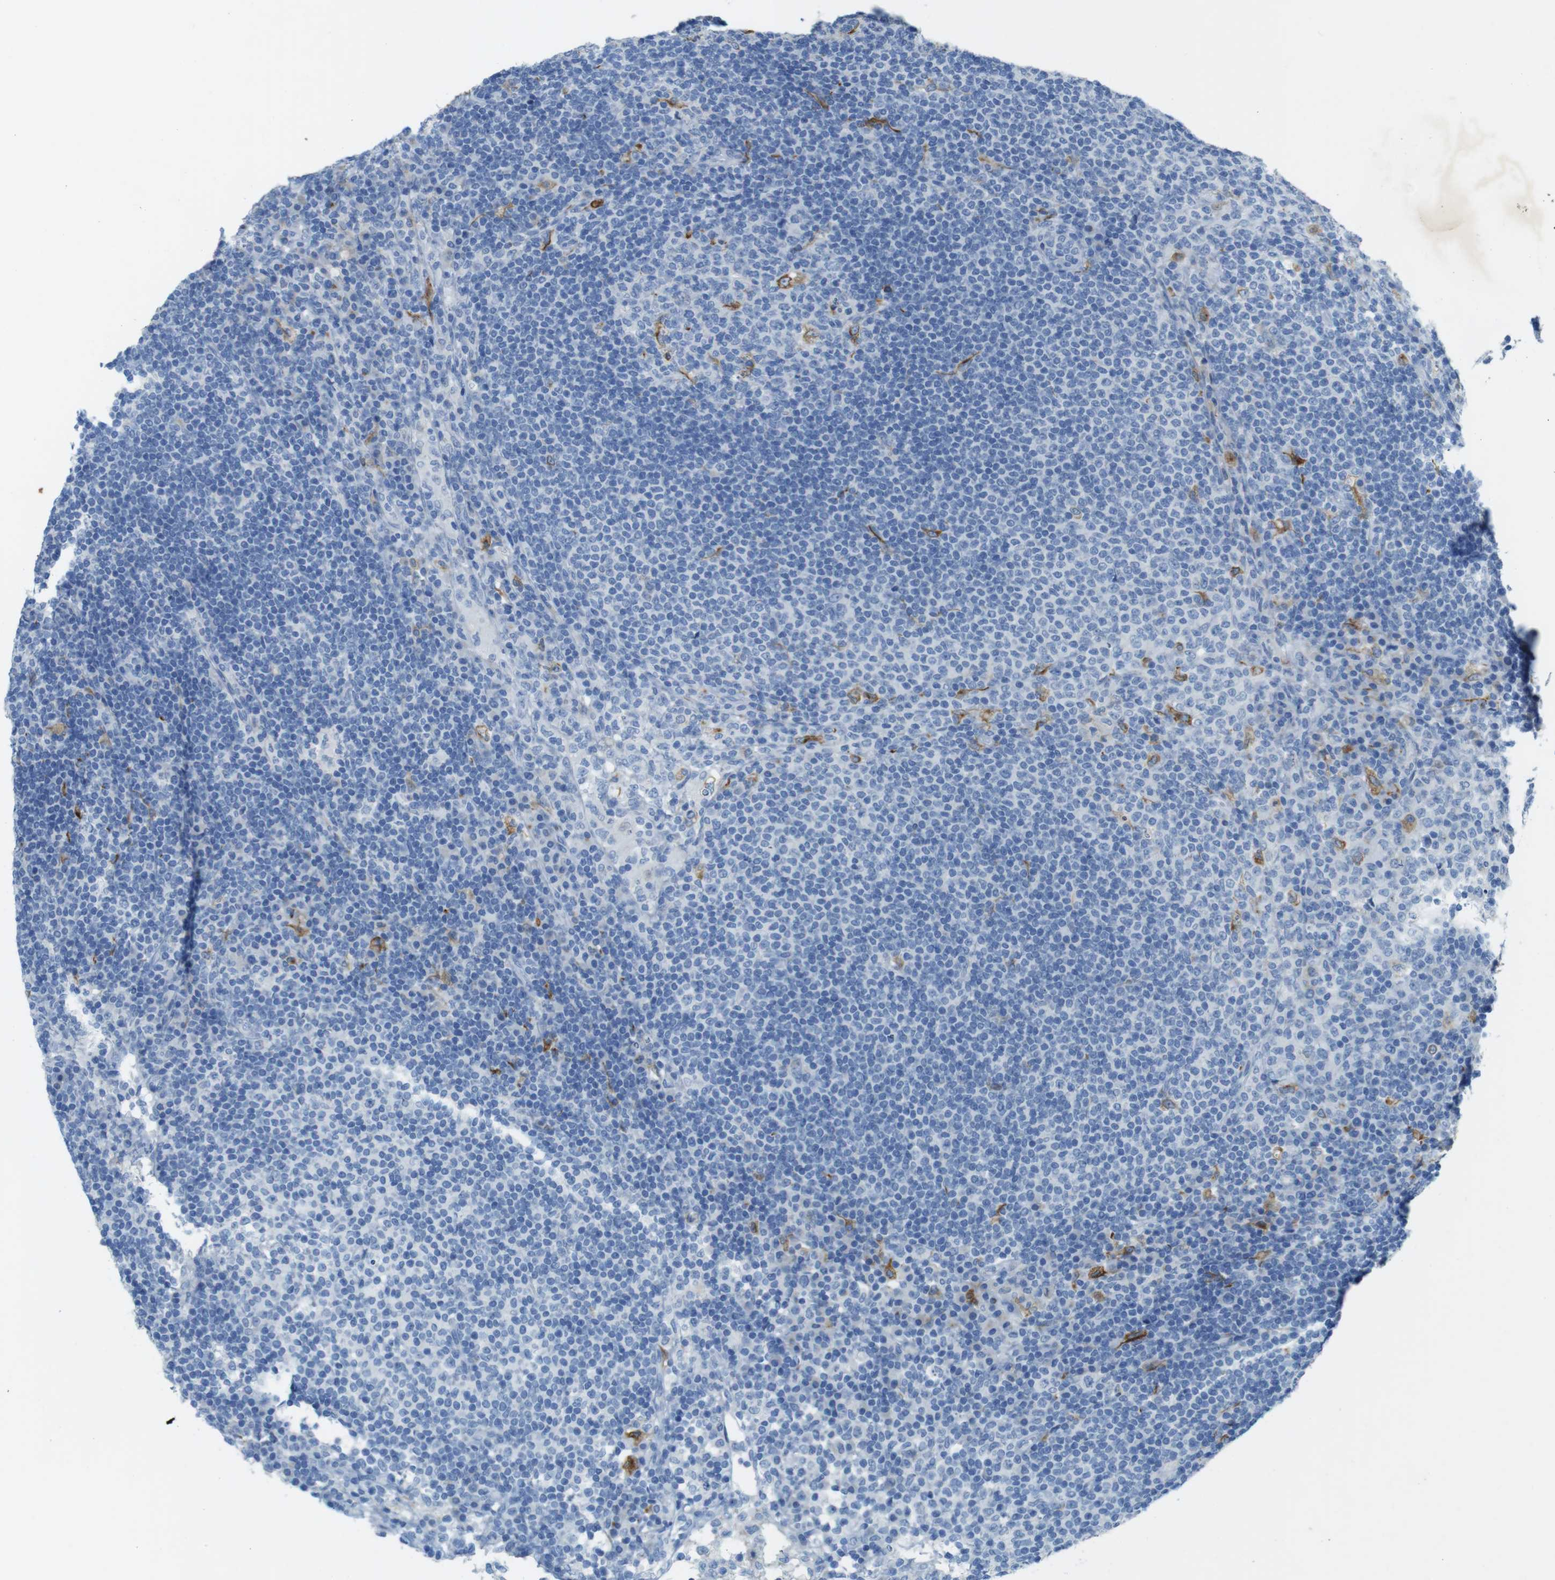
{"staining": {"intensity": "strong", "quantity": "<25%", "location": "cytoplasmic/membranous"}, "tissue": "lymph node", "cell_type": "Germinal center cells", "image_type": "normal", "snomed": [{"axis": "morphology", "description": "Normal tissue, NOS"}, {"axis": "topography", "description": "Lymph node"}], "caption": "Approximately <25% of germinal center cells in benign lymph node demonstrate strong cytoplasmic/membranous protein positivity as visualized by brown immunohistochemical staining.", "gene": "CD320", "patient": {"sex": "female", "age": 53}}